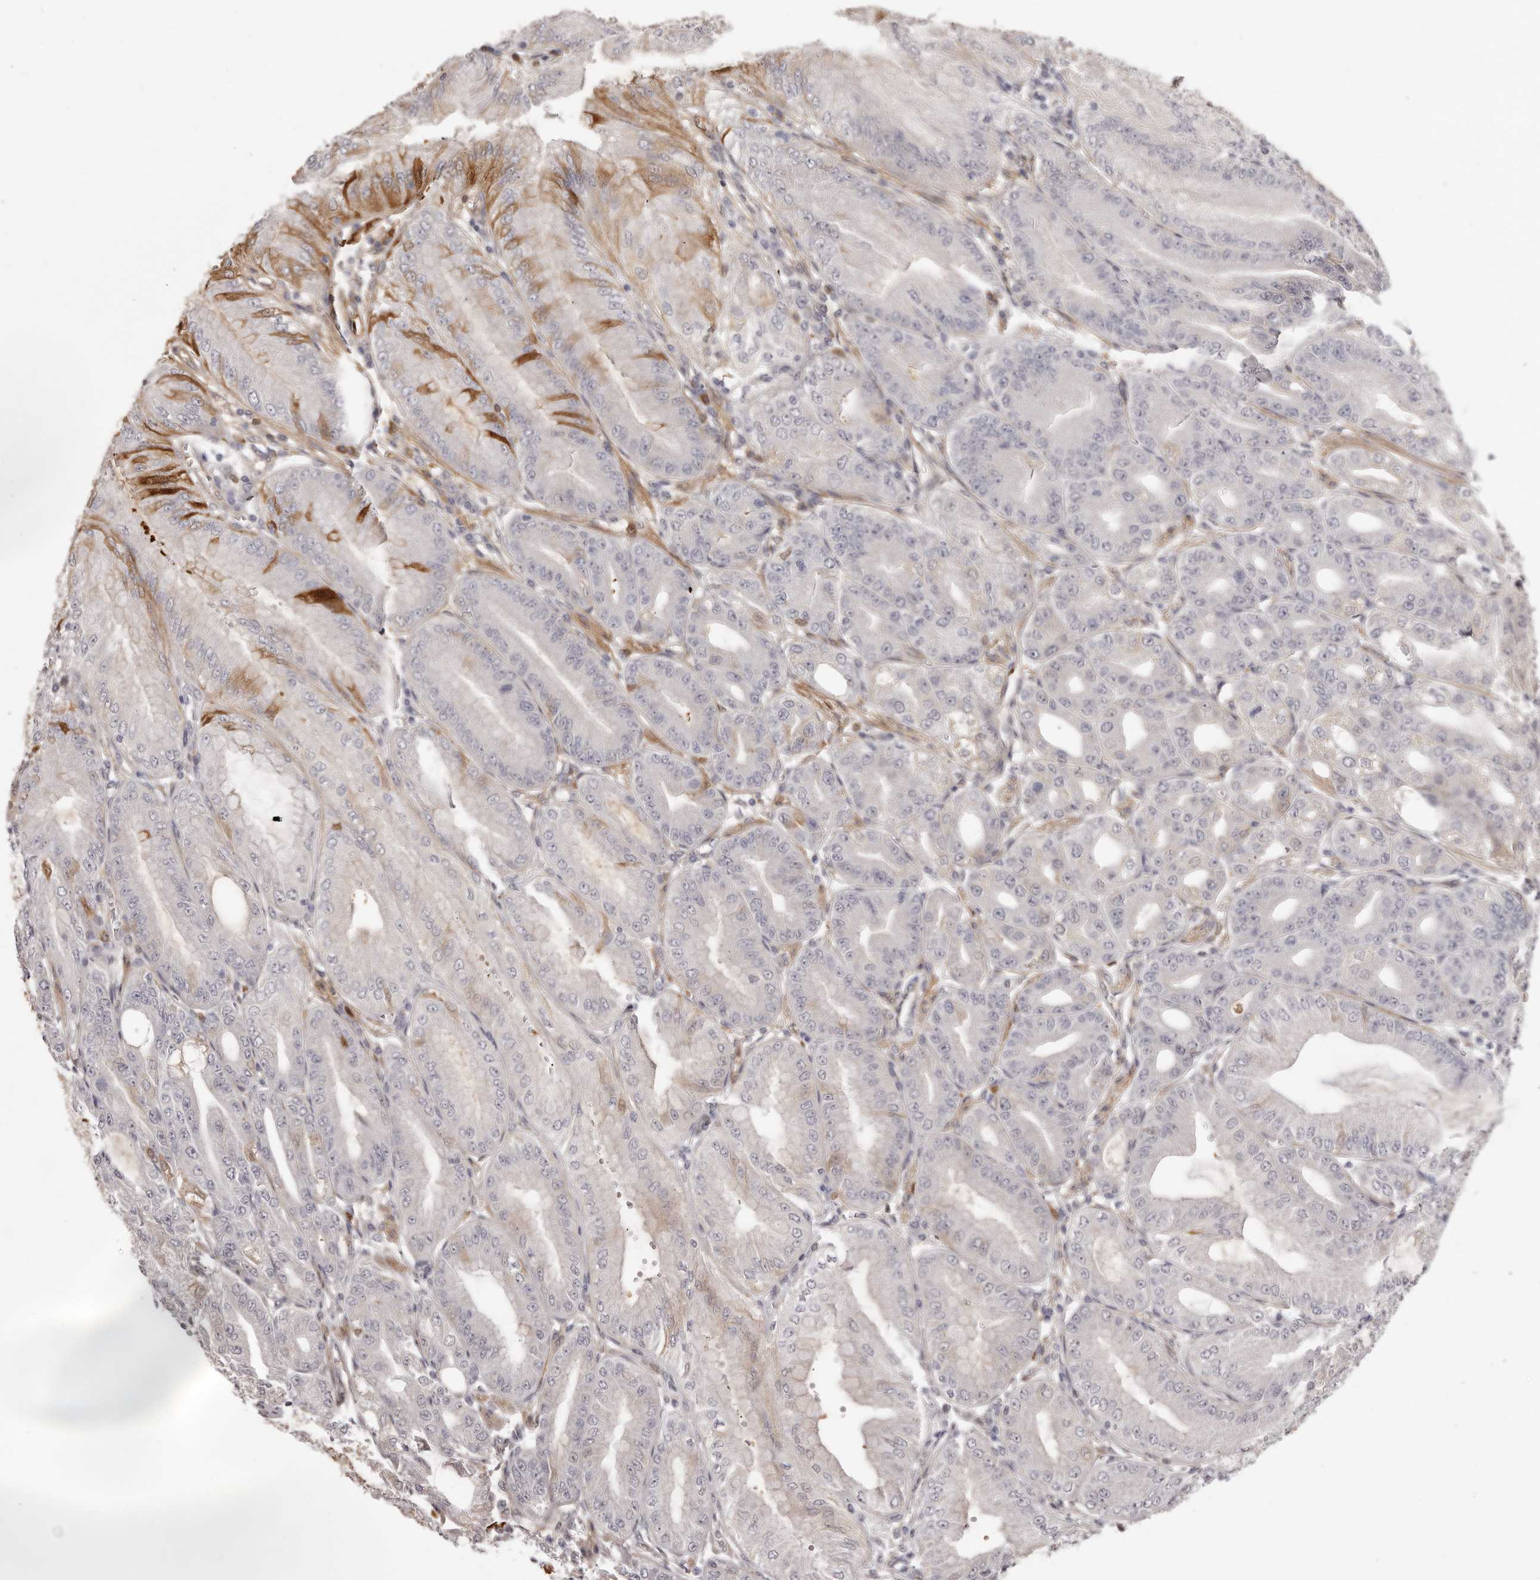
{"staining": {"intensity": "moderate", "quantity": "<25%", "location": "cytoplasmic/membranous"}, "tissue": "stomach", "cell_type": "Glandular cells", "image_type": "normal", "snomed": [{"axis": "morphology", "description": "Normal tissue, NOS"}, {"axis": "topography", "description": "Stomach, lower"}], "caption": "This image reveals unremarkable stomach stained with IHC to label a protein in brown. The cytoplasmic/membranous of glandular cells show moderate positivity for the protein. Nuclei are counter-stained blue.", "gene": "OTUD3", "patient": {"sex": "male", "age": 71}}